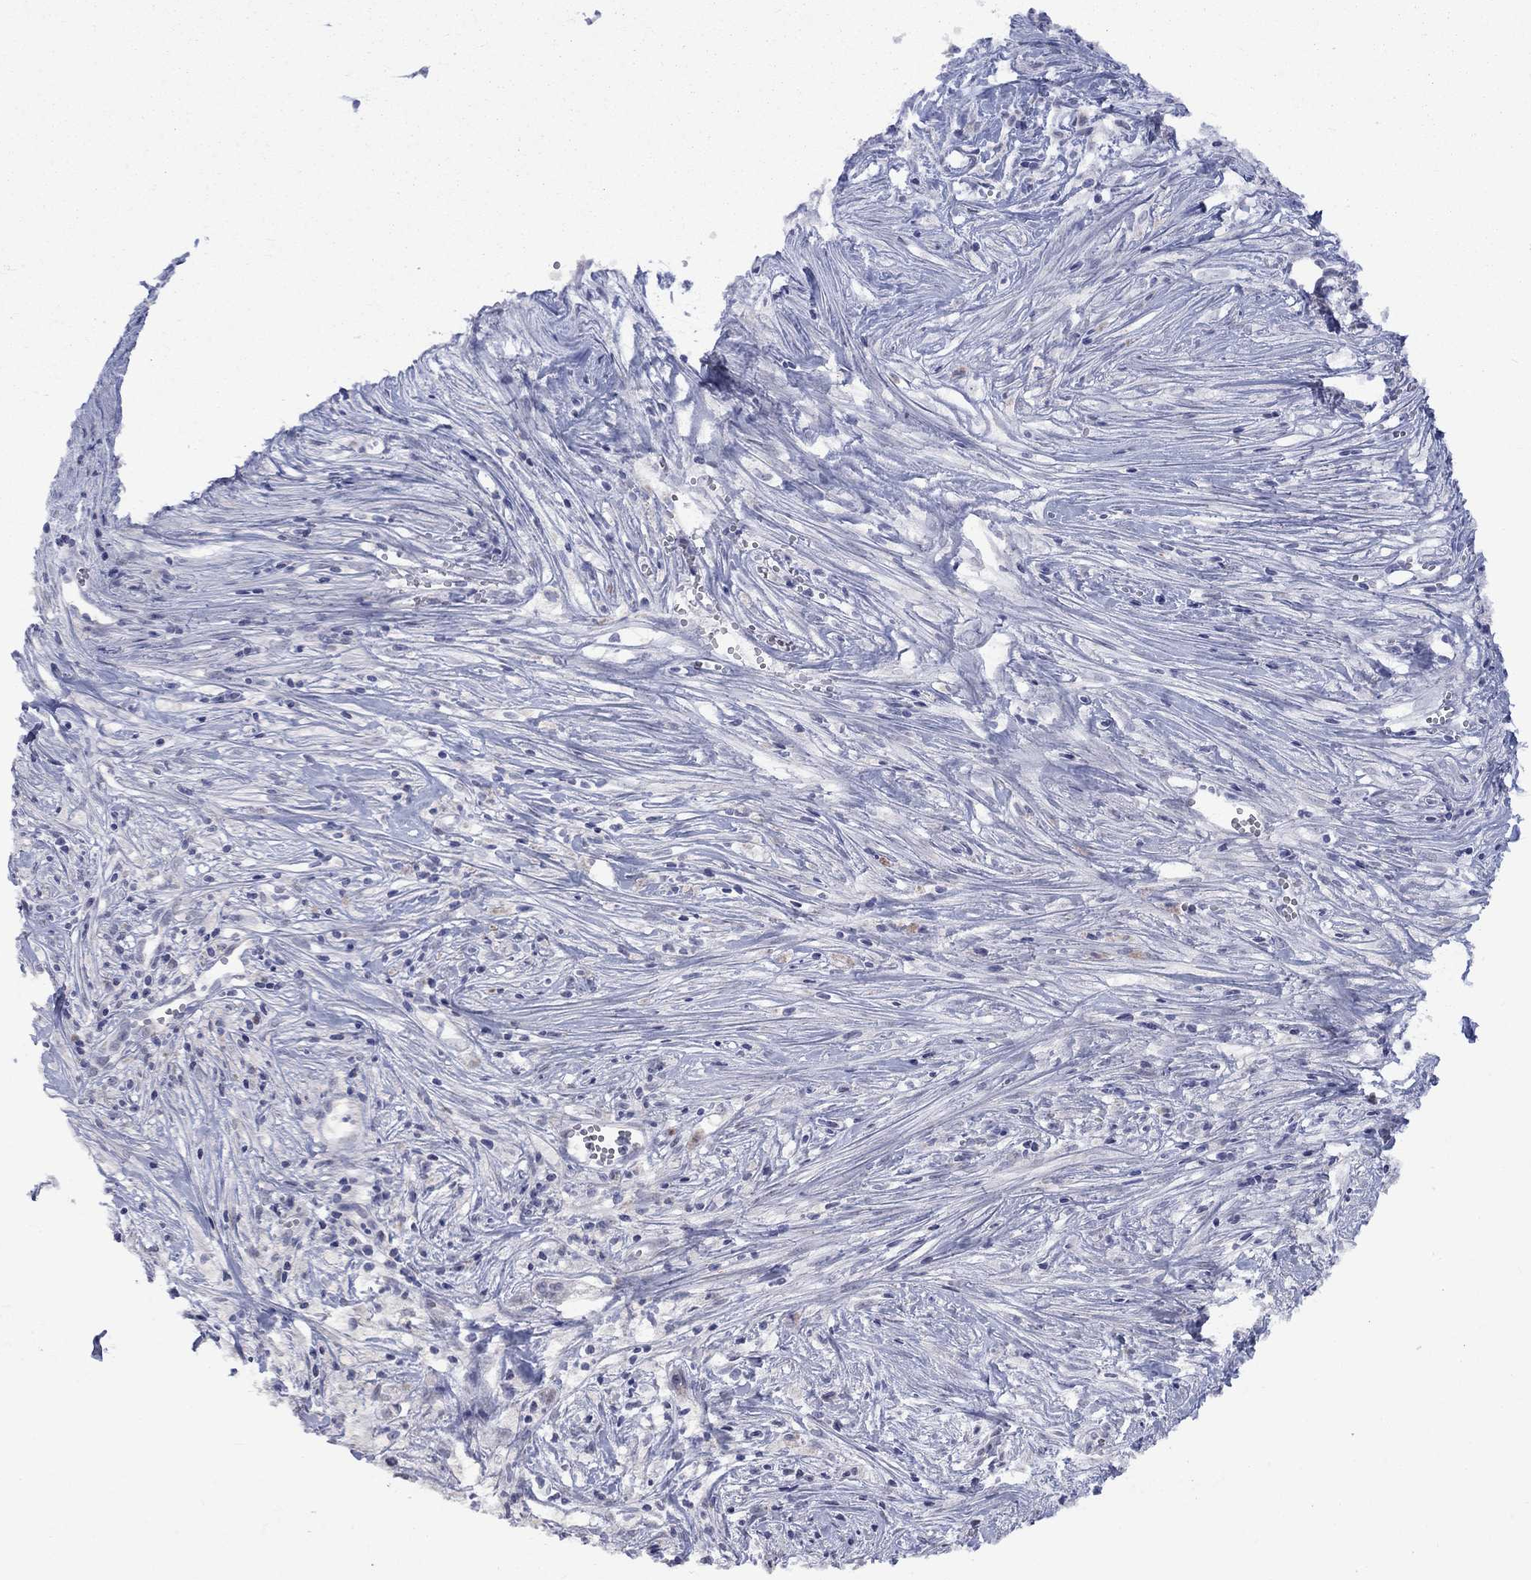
{"staining": {"intensity": "negative", "quantity": "none", "location": "none"}, "tissue": "pancreatic cancer", "cell_type": "Tumor cells", "image_type": "cancer", "snomed": [{"axis": "morphology", "description": "Adenocarcinoma, NOS"}, {"axis": "topography", "description": "Pancreas"}], "caption": "Immunohistochemistry histopathology image of neoplastic tissue: human pancreatic cancer (adenocarcinoma) stained with DAB shows no significant protein expression in tumor cells.", "gene": "KCNJ16", "patient": {"sex": "male", "age": 71}}